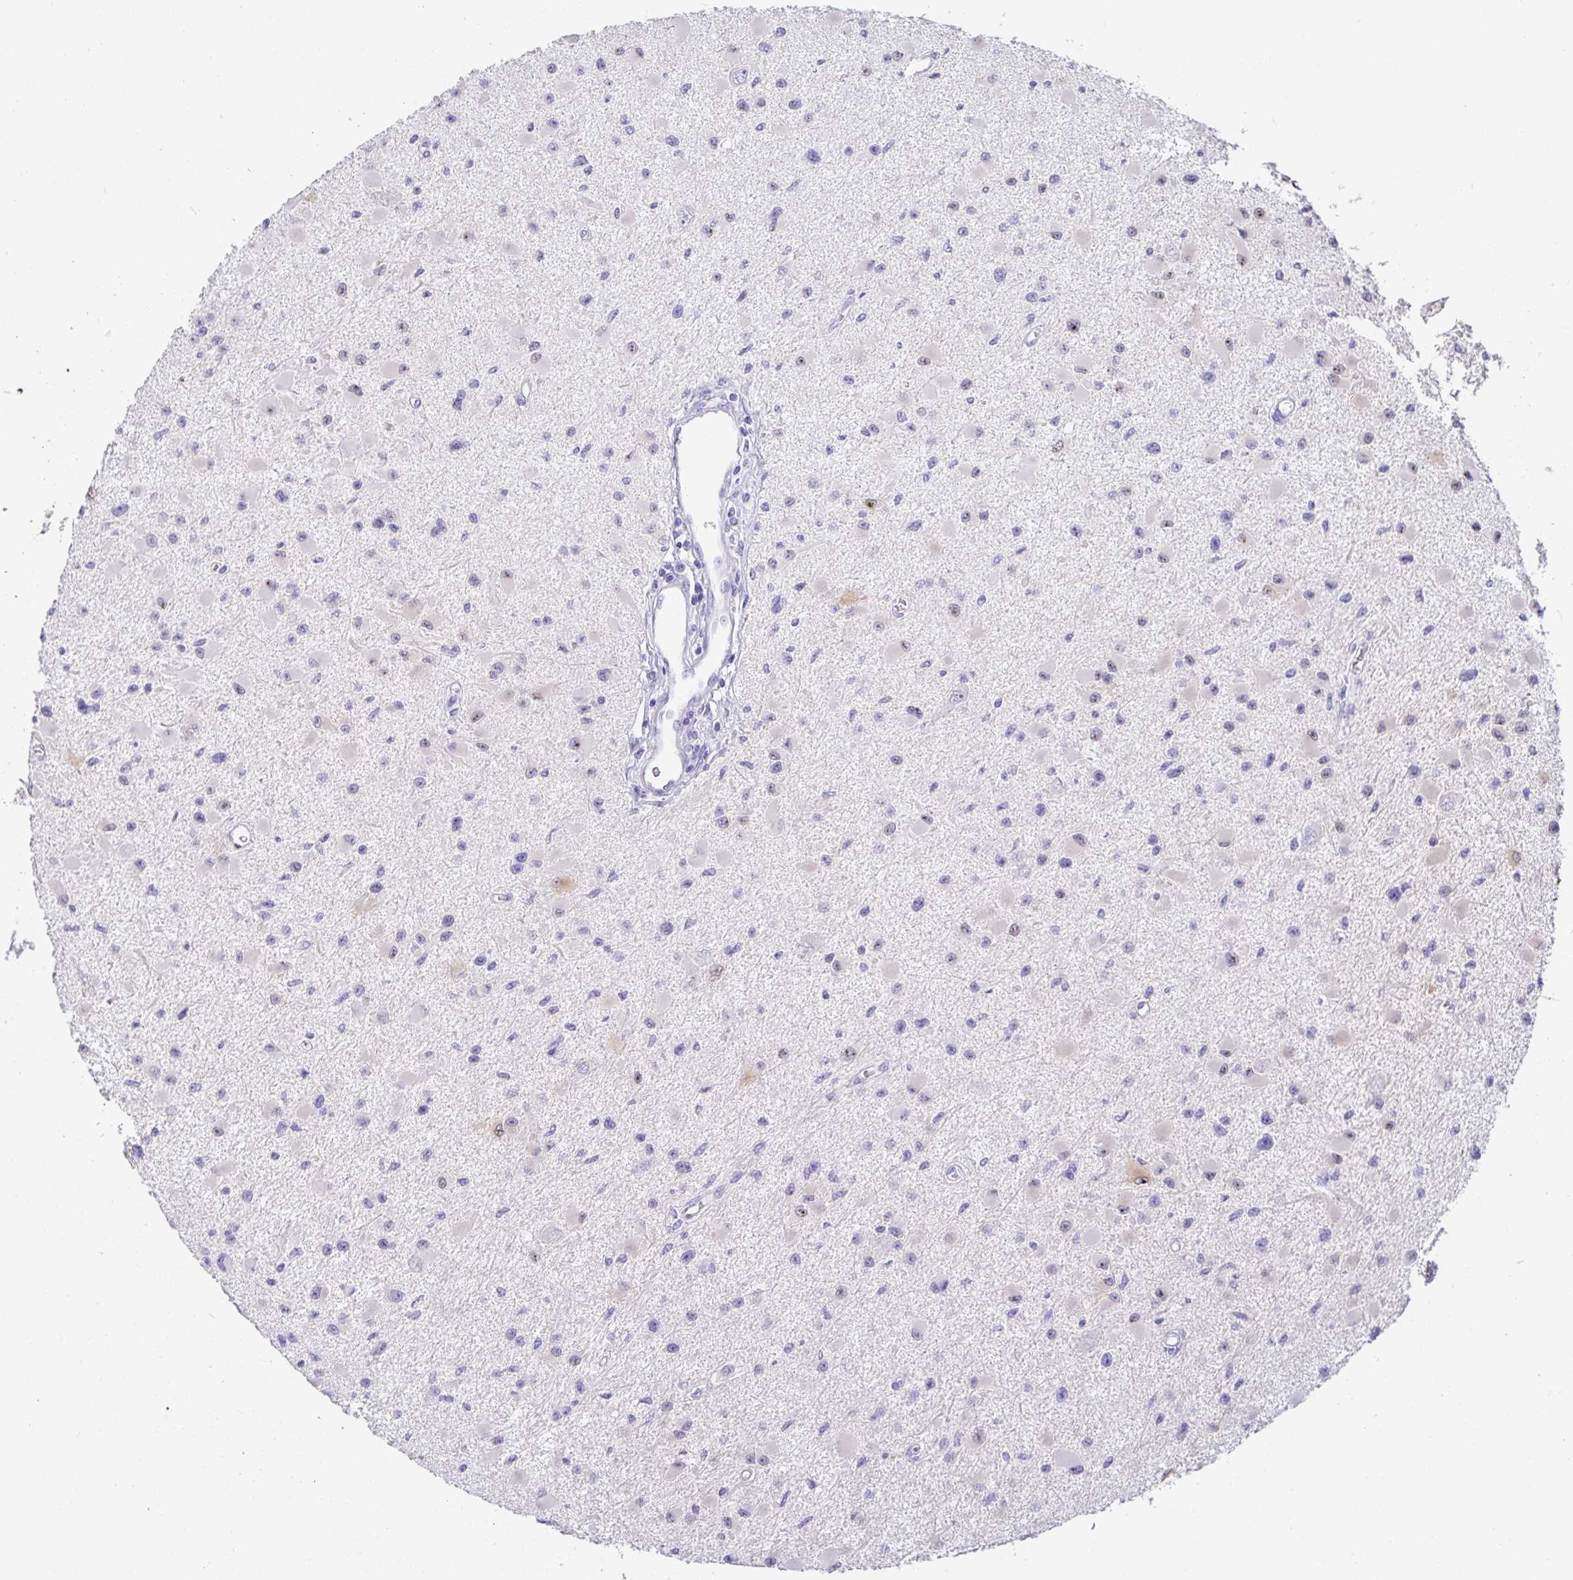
{"staining": {"intensity": "negative", "quantity": "none", "location": "none"}, "tissue": "glioma", "cell_type": "Tumor cells", "image_type": "cancer", "snomed": [{"axis": "morphology", "description": "Glioma, malignant, High grade"}, {"axis": "topography", "description": "Brain"}], "caption": "Immunohistochemistry image of neoplastic tissue: human malignant glioma (high-grade) stained with DAB (3,3'-diaminobenzidine) exhibits no significant protein positivity in tumor cells.", "gene": "TMEM241", "patient": {"sex": "male", "age": 54}}